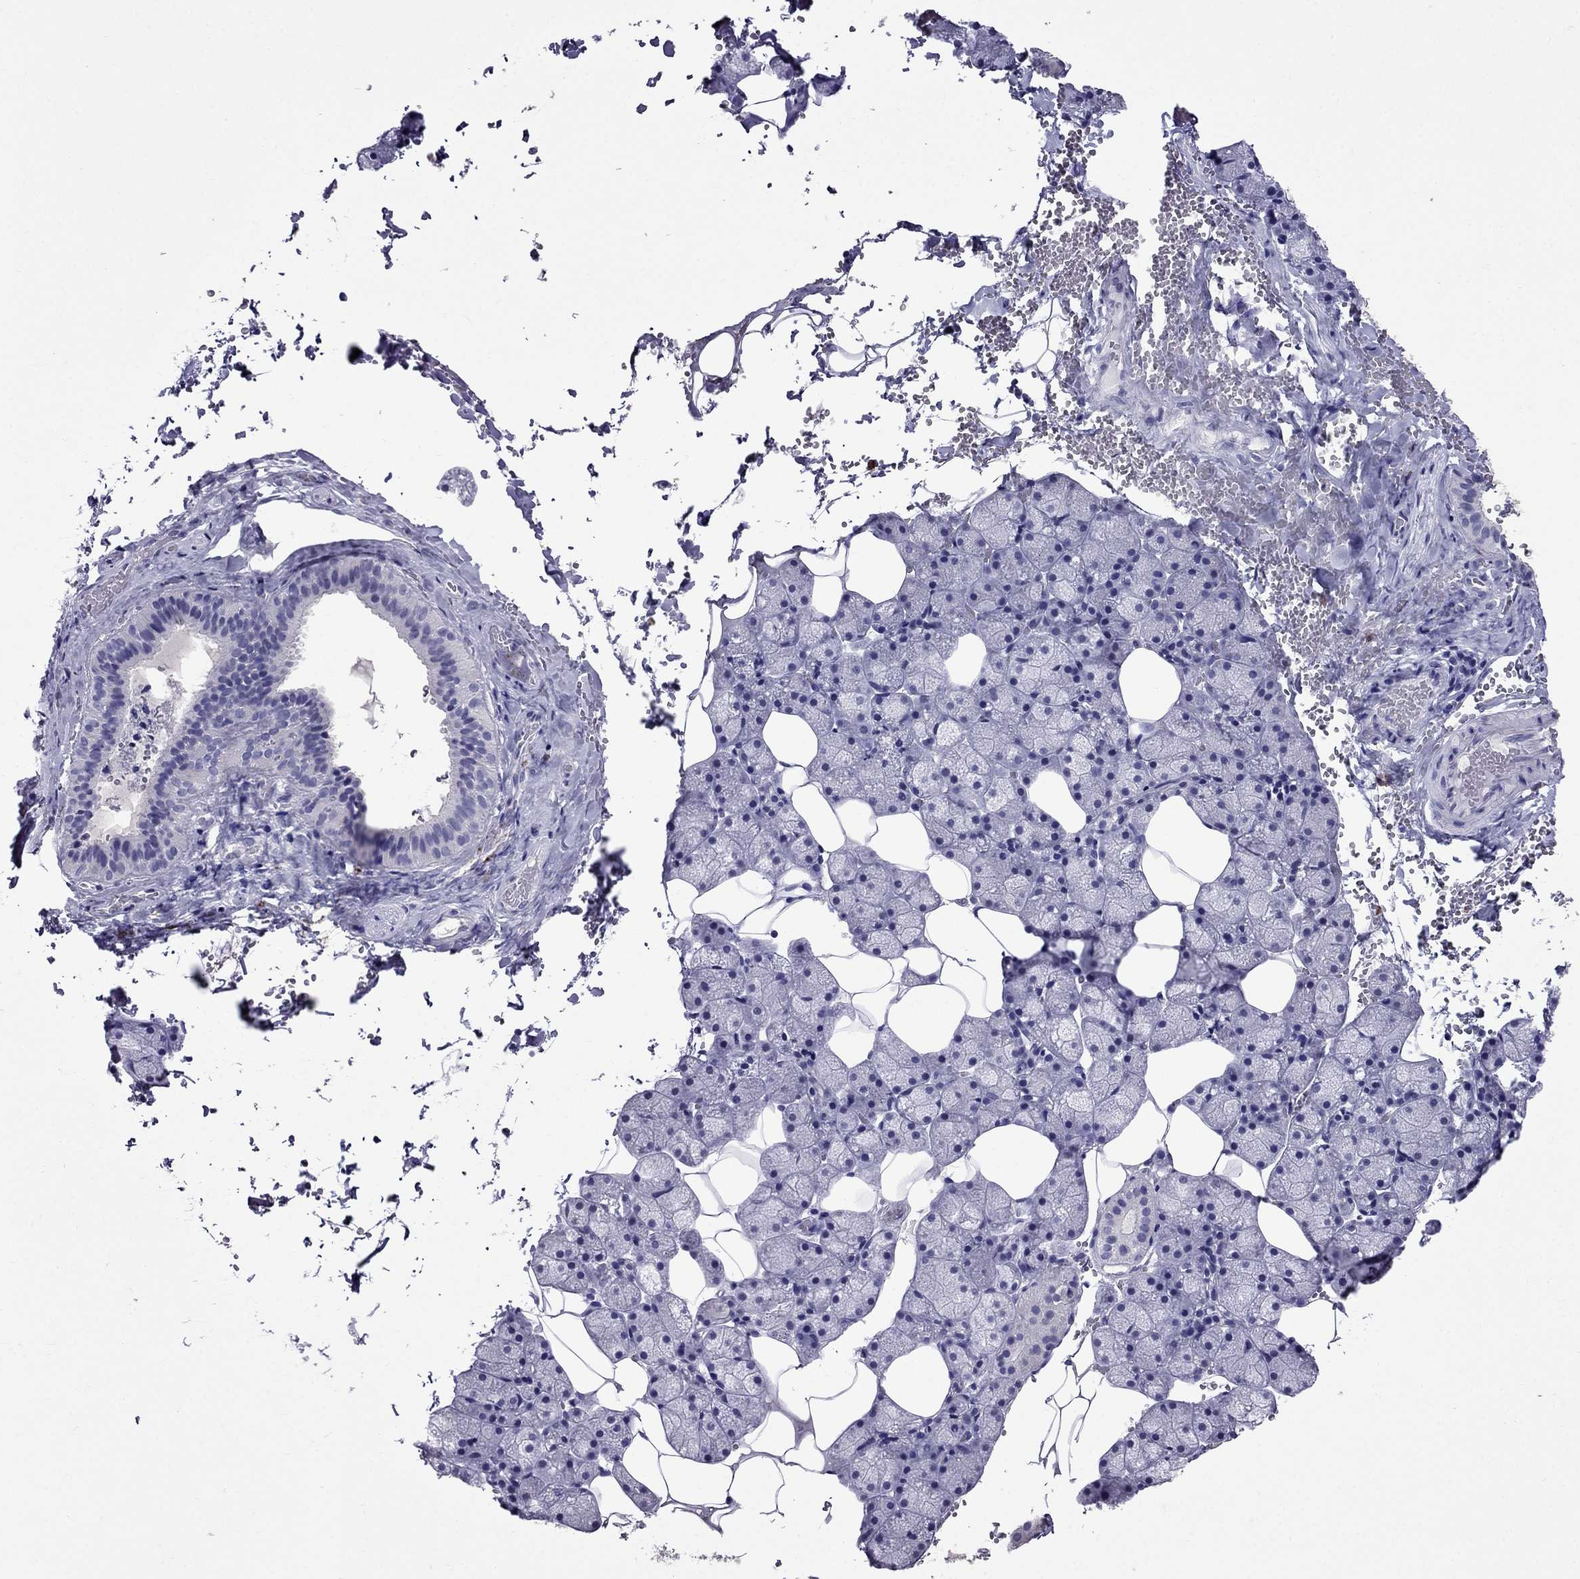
{"staining": {"intensity": "negative", "quantity": "none", "location": "none"}, "tissue": "salivary gland", "cell_type": "Glandular cells", "image_type": "normal", "snomed": [{"axis": "morphology", "description": "Normal tissue, NOS"}, {"axis": "topography", "description": "Salivary gland"}], "caption": "The immunohistochemistry image has no significant staining in glandular cells of salivary gland. (DAB (3,3'-diaminobenzidine) IHC with hematoxylin counter stain).", "gene": "OLFM4", "patient": {"sex": "male", "age": 38}}